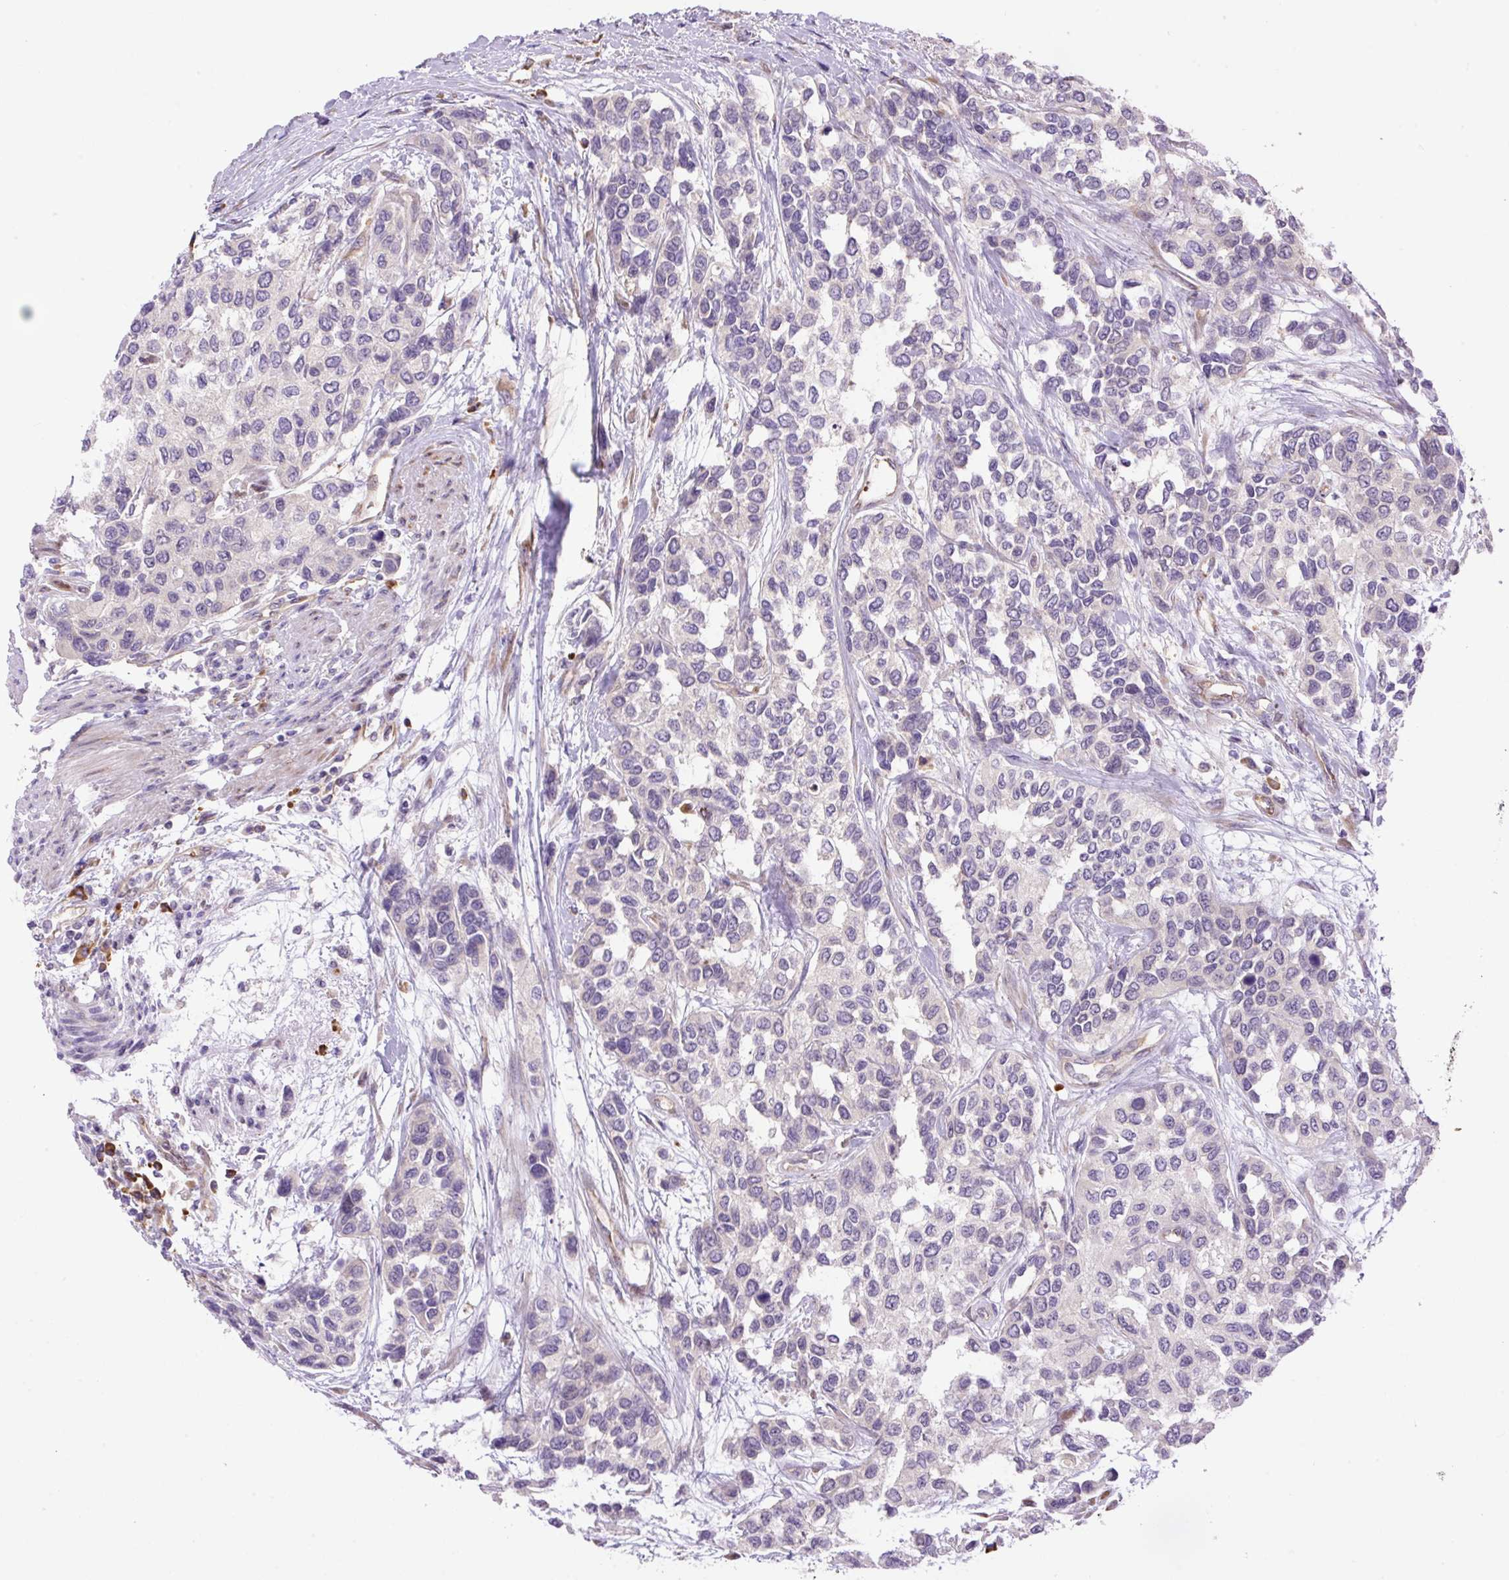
{"staining": {"intensity": "negative", "quantity": "none", "location": "none"}, "tissue": "urothelial cancer", "cell_type": "Tumor cells", "image_type": "cancer", "snomed": [{"axis": "morphology", "description": "Normal tissue, NOS"}, {"axis": "morphology", "description": "Urothelial carcinoma, High grade"}, {"axis": "topography", "description": "Vascular tissue"}, {"axis": "topography", "description": "Urinary bladder"}], "caption": "Histopathology image shows no significant protein positivity in tumor cells of high-grade urothelial carcinoma. (DAB (3,3'-diaminobenzidine) immunohistochemistry (IHC) with hematoxylin counter stain).", "gene": "PPME1", "patient": {"sex": "female", "age": 56}}